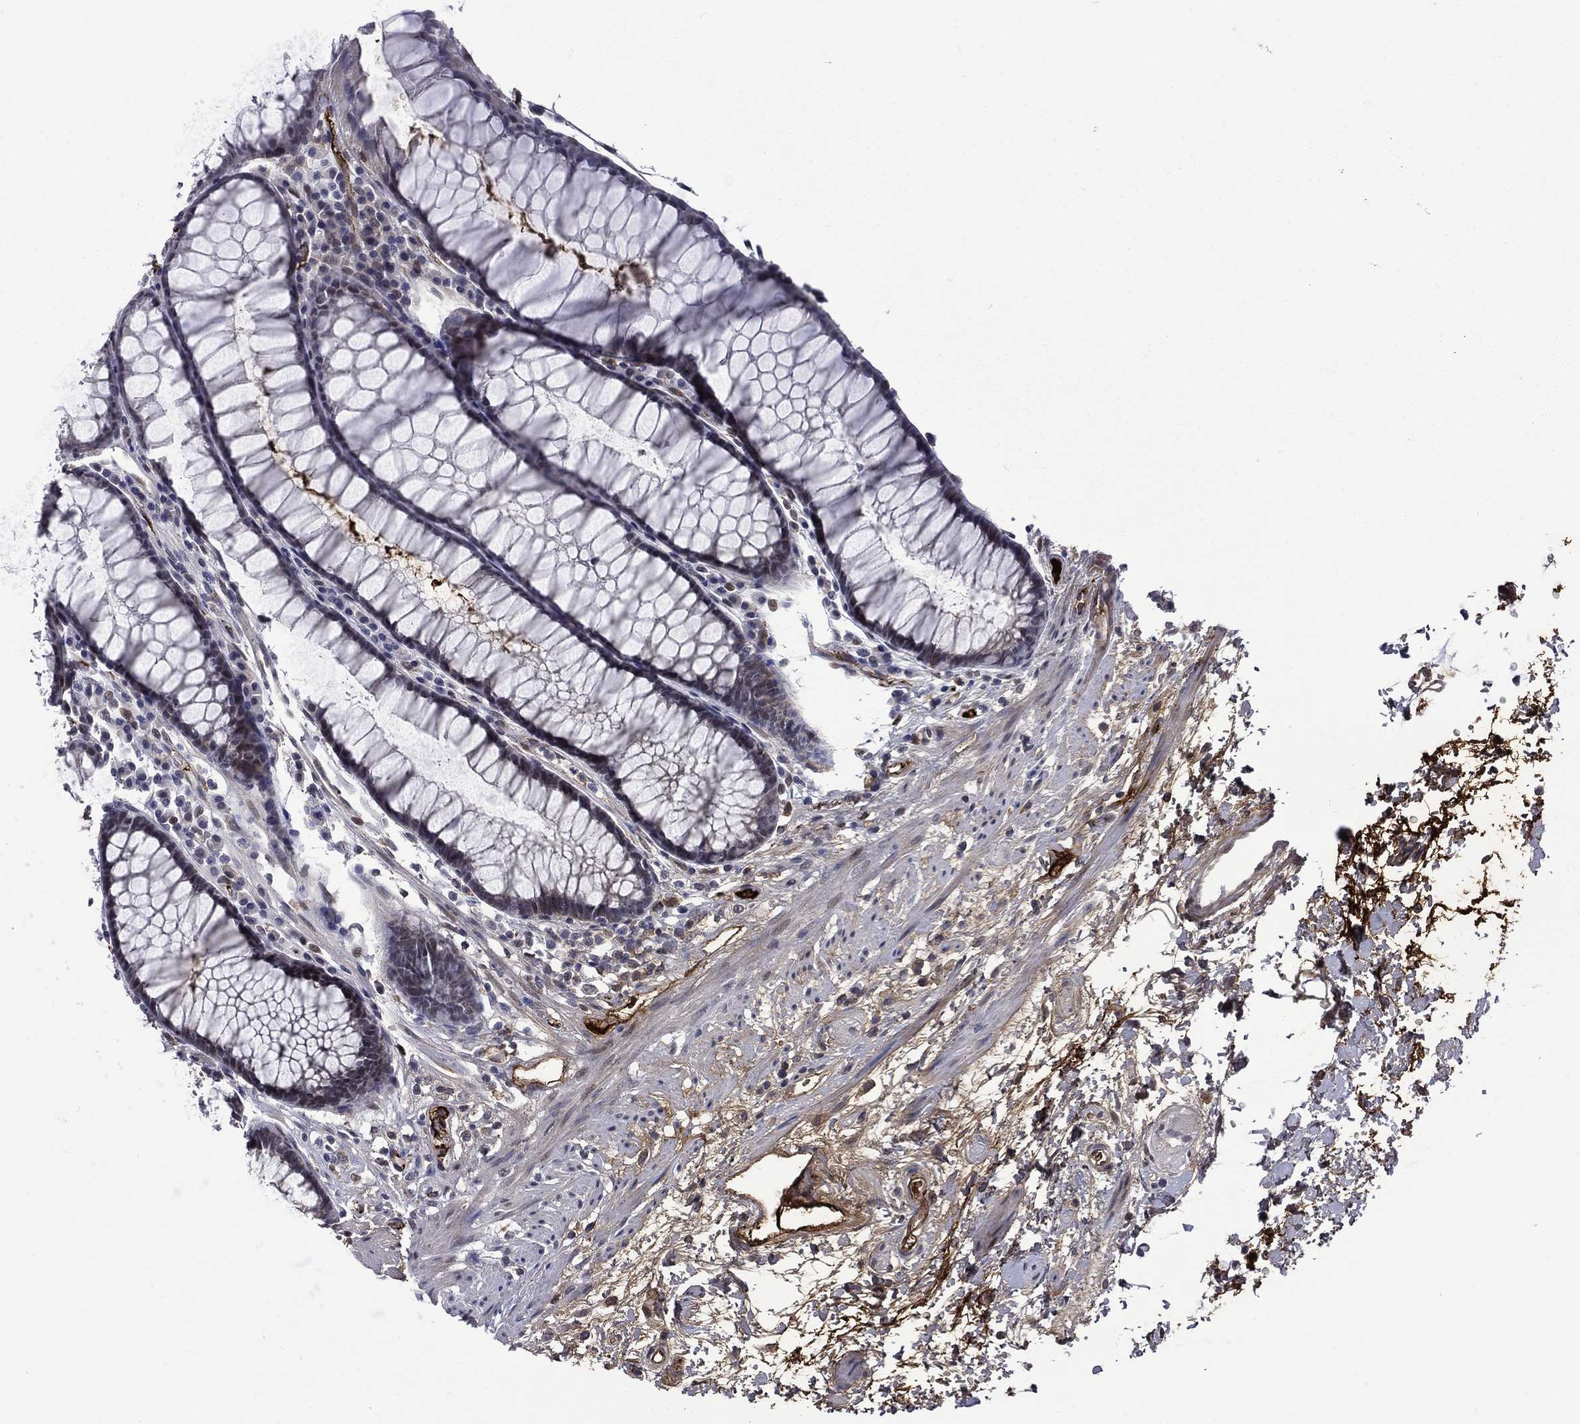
{"staining": {"intensity": "negative", "quantity": "none", "location": "none"}, "tissue": "rectum", "cell_type": "Glandular cells", "image_type": "normal", "snomed": [{"axis": "morphology", "description": "Normal tissue, NOS"}, {"axis": "topography", "description": "Rectum"}], "caption": "Immunohistochemistry of benign rectum reveals no positivity in glandular cells. The staining is performed using DAB brown chromogen with nuclei counter-stained in using hematoxylin.", "gene": "FGG", "patient": {"sex": "female", "age": 68}}